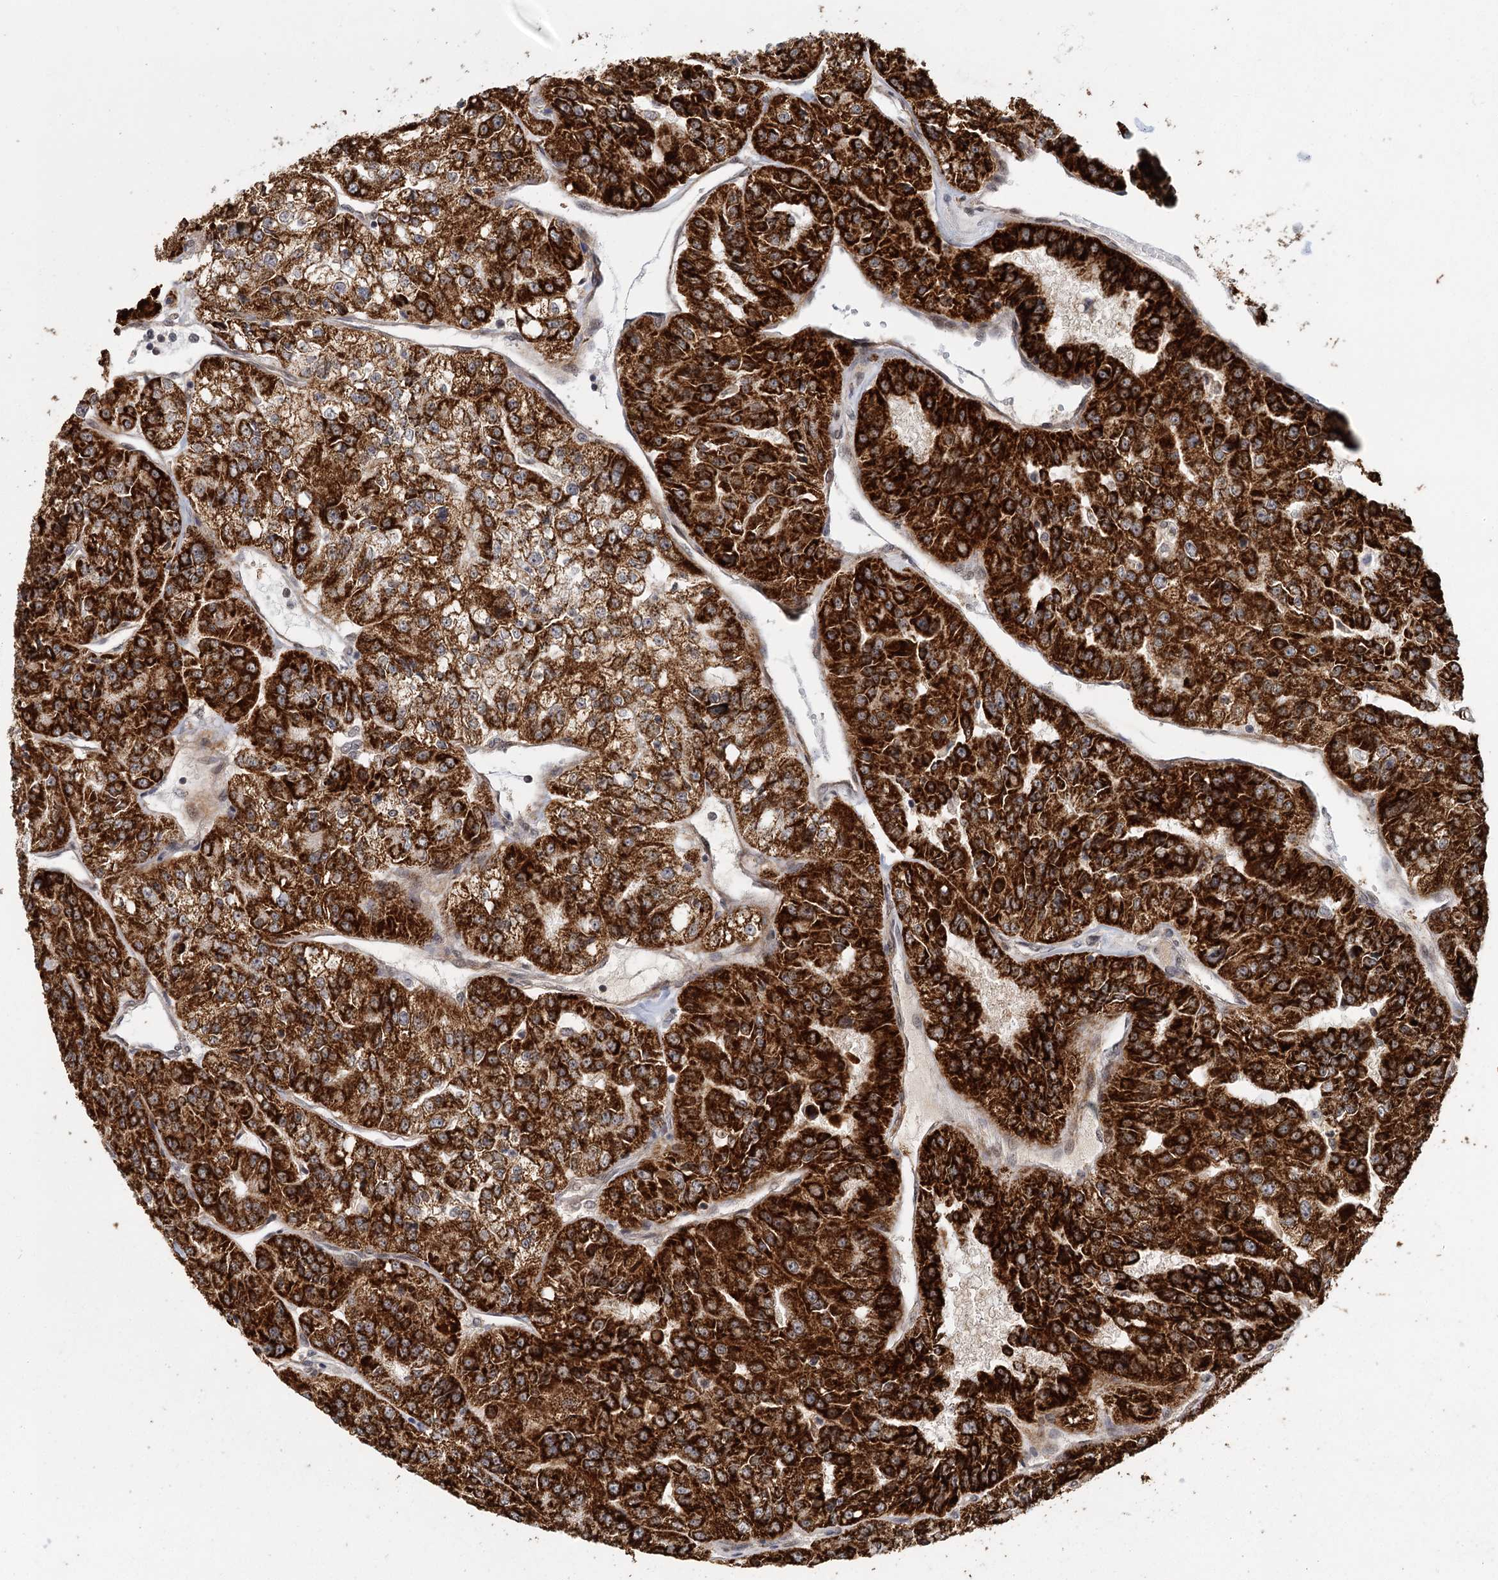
{"staining": {"intensity": "strong", "quantity": ">75%", "location": "cytoplasmic/membranous"}, "tissue": "renal cancer", "cell_type": "Tumor cells", "image_type": "cancer", "snomed": [{"axis": "morphology", "description": "Adenocarcinoma, NOS"}, {"axis": "topography", "description": "Kidney"}], "caption": "A high amount of strong cytoplasmic/membranous positivity is present in about >75% of tumor cells in renal cancer (adenocarcinoma) tissue.", "gene": "ZCCHC24", "patient": {"sex": "female", "age": 63}}